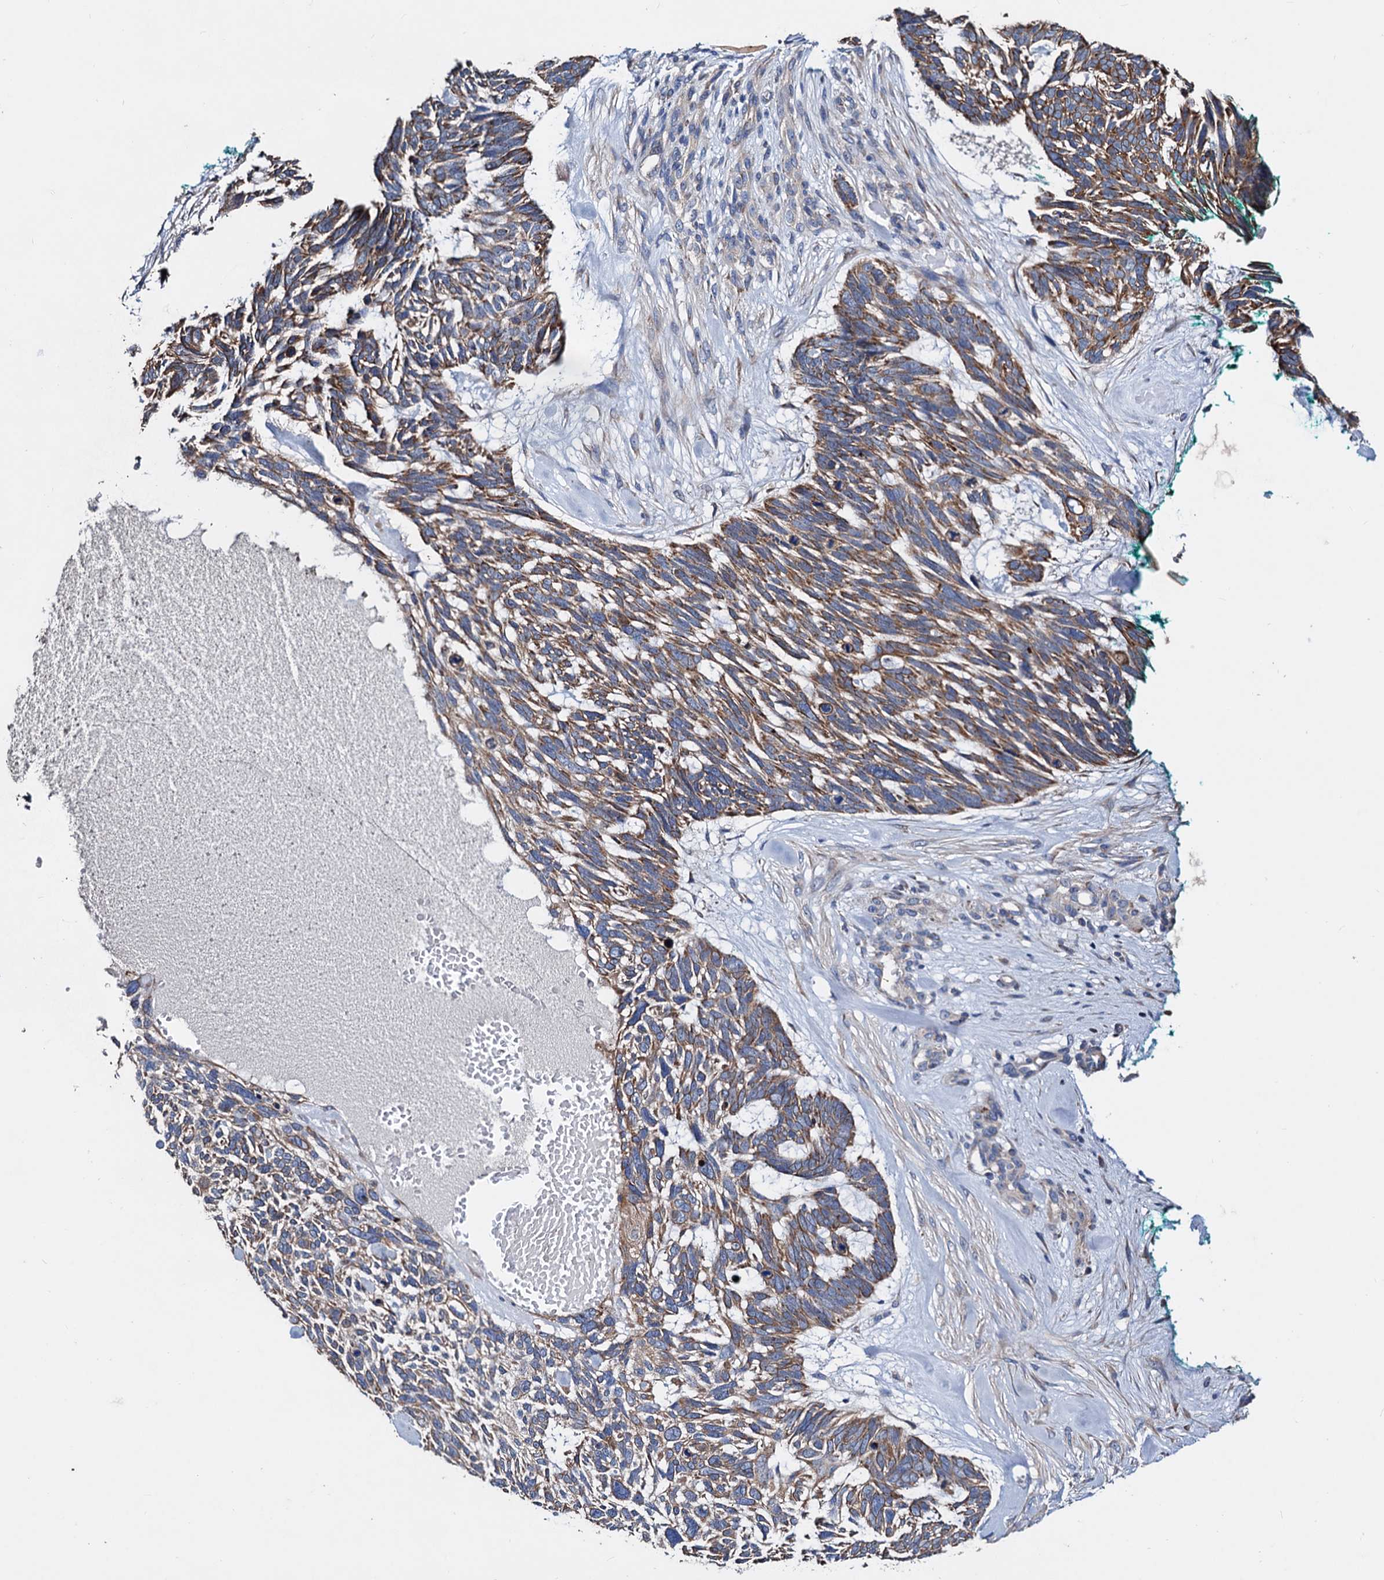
{"staining": {"intensity": "moderate", "quantity": ">75%", "location": "cytoplasmic/membranous"}, "tissue": "skin cancer", "cell_type": "Tumor cells", "image_type": "cancer", "snomed": [{"axis": "morphology", "description": "Basal cell carcinoma"}, {"axis": "topography", "description": "Skin"}], "caption": "A brown stain shows moderate cytoplasmic/membranous positivity of a protein in human skin basal cell carcinoma tumor cells.", "gene": "AKAP11", "patient": {"sex": "male", "age": 88}}